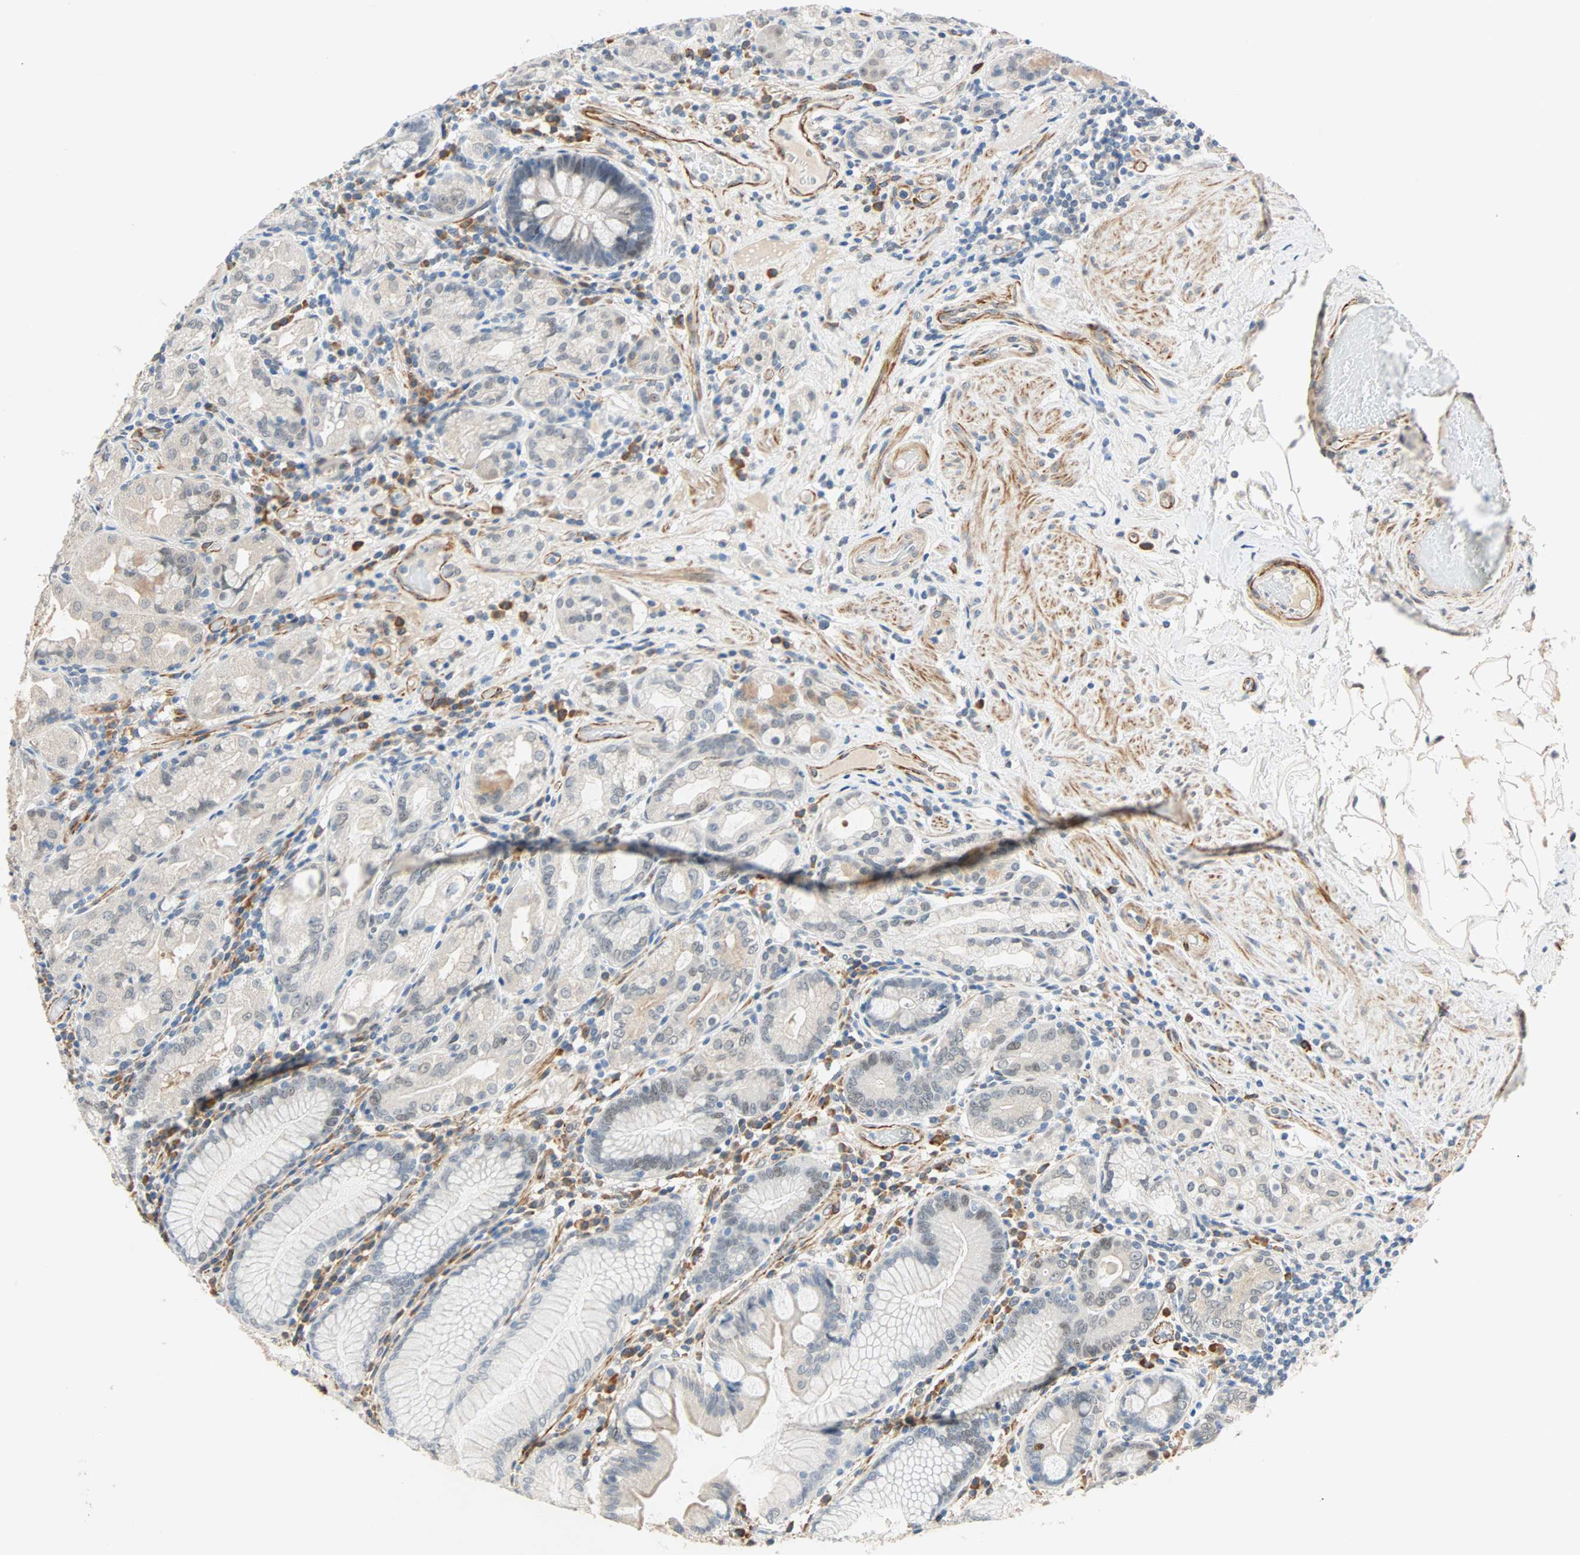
{"staining": {"intensity": "weak", "quantity": "<25%", "location": "cytoplasmic/membranous"}, "tissue": "stomach", "cell_type": "Glandular cells", "image_type": "normal", "snomed": [{"axis": "morphology", "description": "Normal tissue, NOS"}, {"axis": "topography", "description": "Stomach, lower"}], "caption": "Immunohistochemistry photomicrograph of normal stomach: stomach stained with DAB displays no significant protein expression in glandular cells.", "gene": "QSER1", "patient": {"sex": "female", "age": 76}}